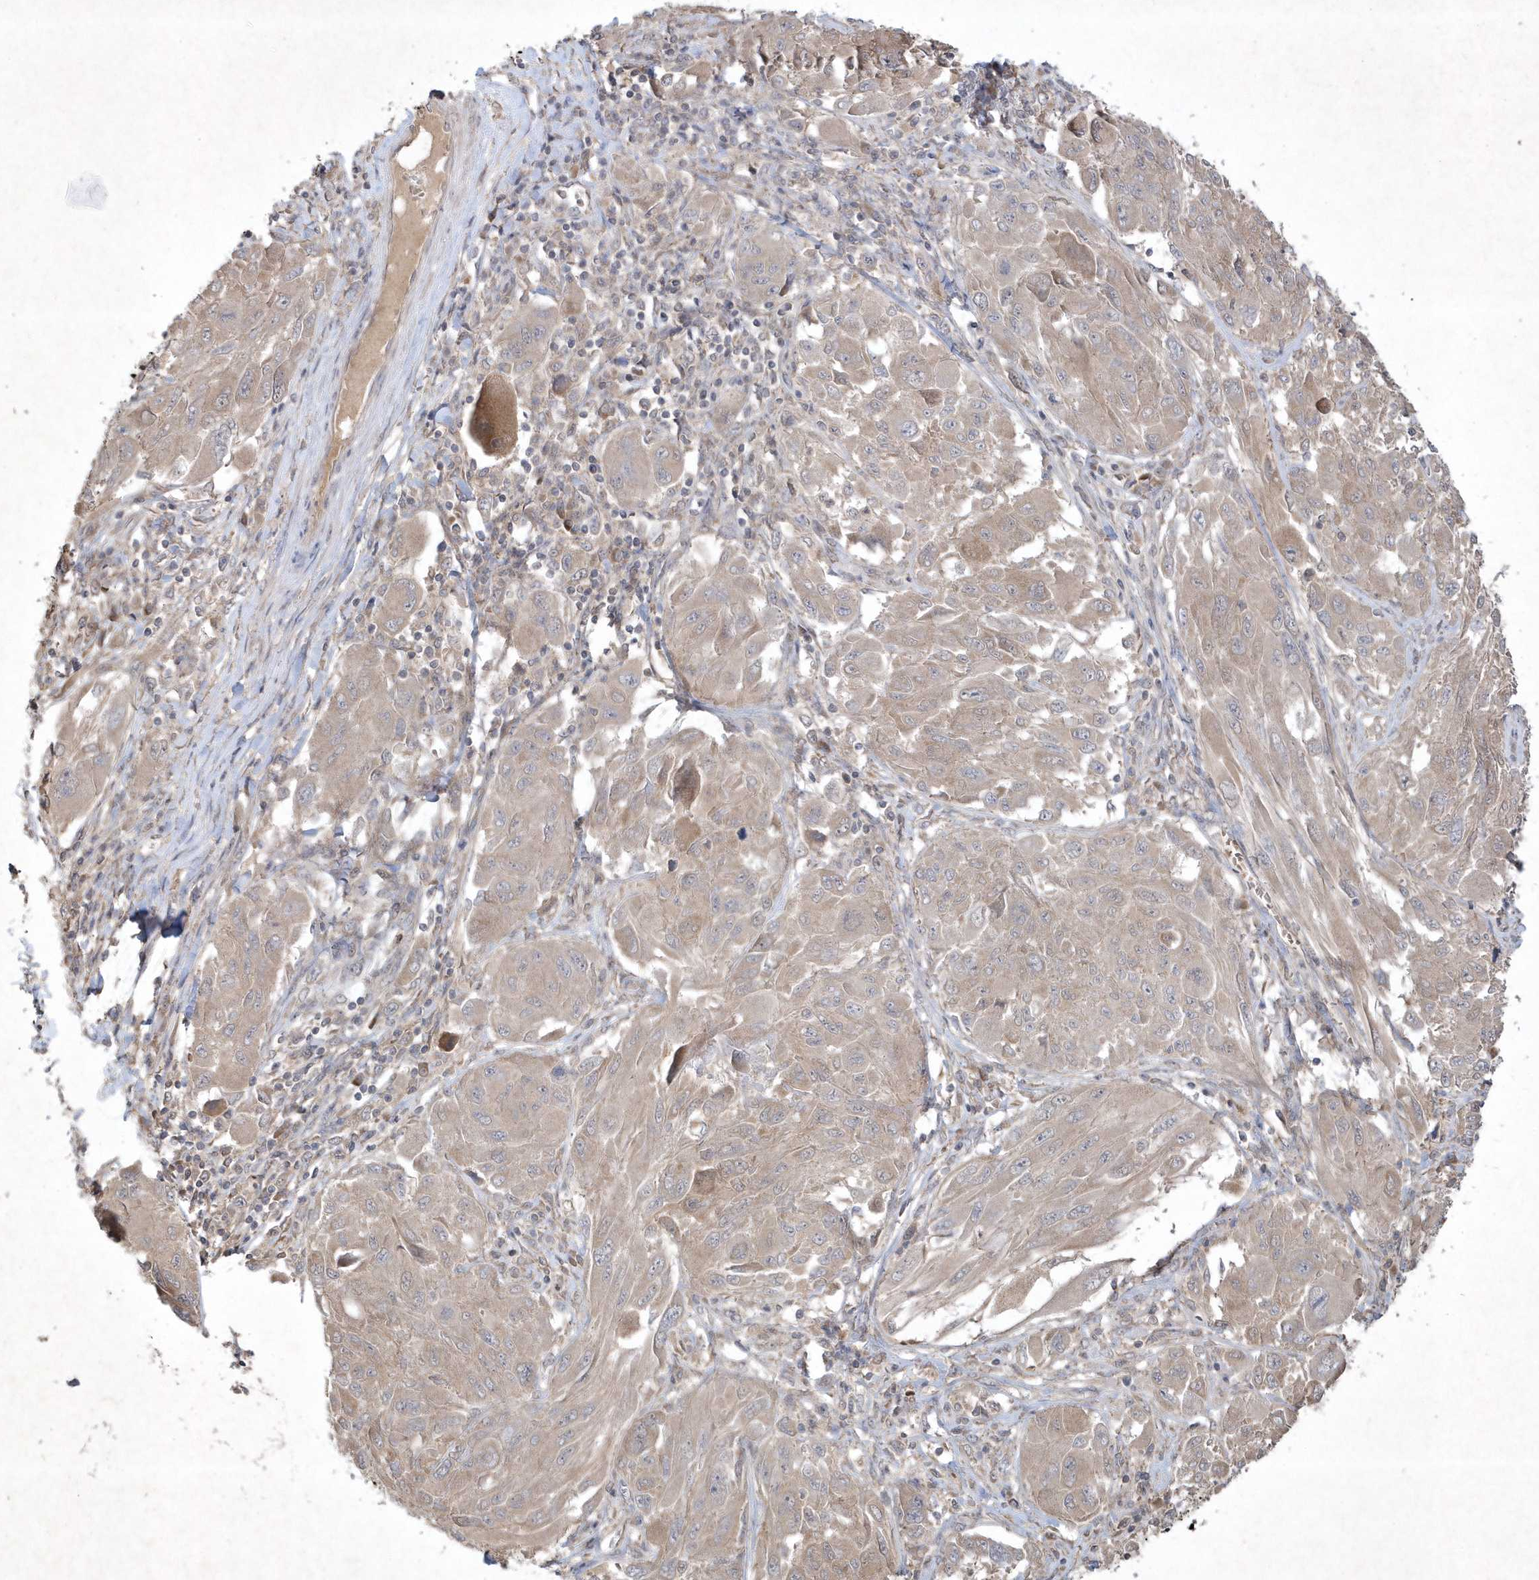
{"staining": {"intensity": "weak", "quantity": "<25%", "location": "cytoplasmic/membranous"}, "tissue": "melanoma", "cell_type": "Tumor cells", "image_type": "cancer", "snomed": [{"axis": "morphology", "description": "Malignant melanoma, NOS"}, {"axis": "topography", "description": "Skin"}], "caption": "An immunohistochemistry image of malignant melanoma is shown. There is no staining in tumor cells of malignant melanoma.", "gene": "AKR7A2", "patient": {"sex": "female", "age": 91}}